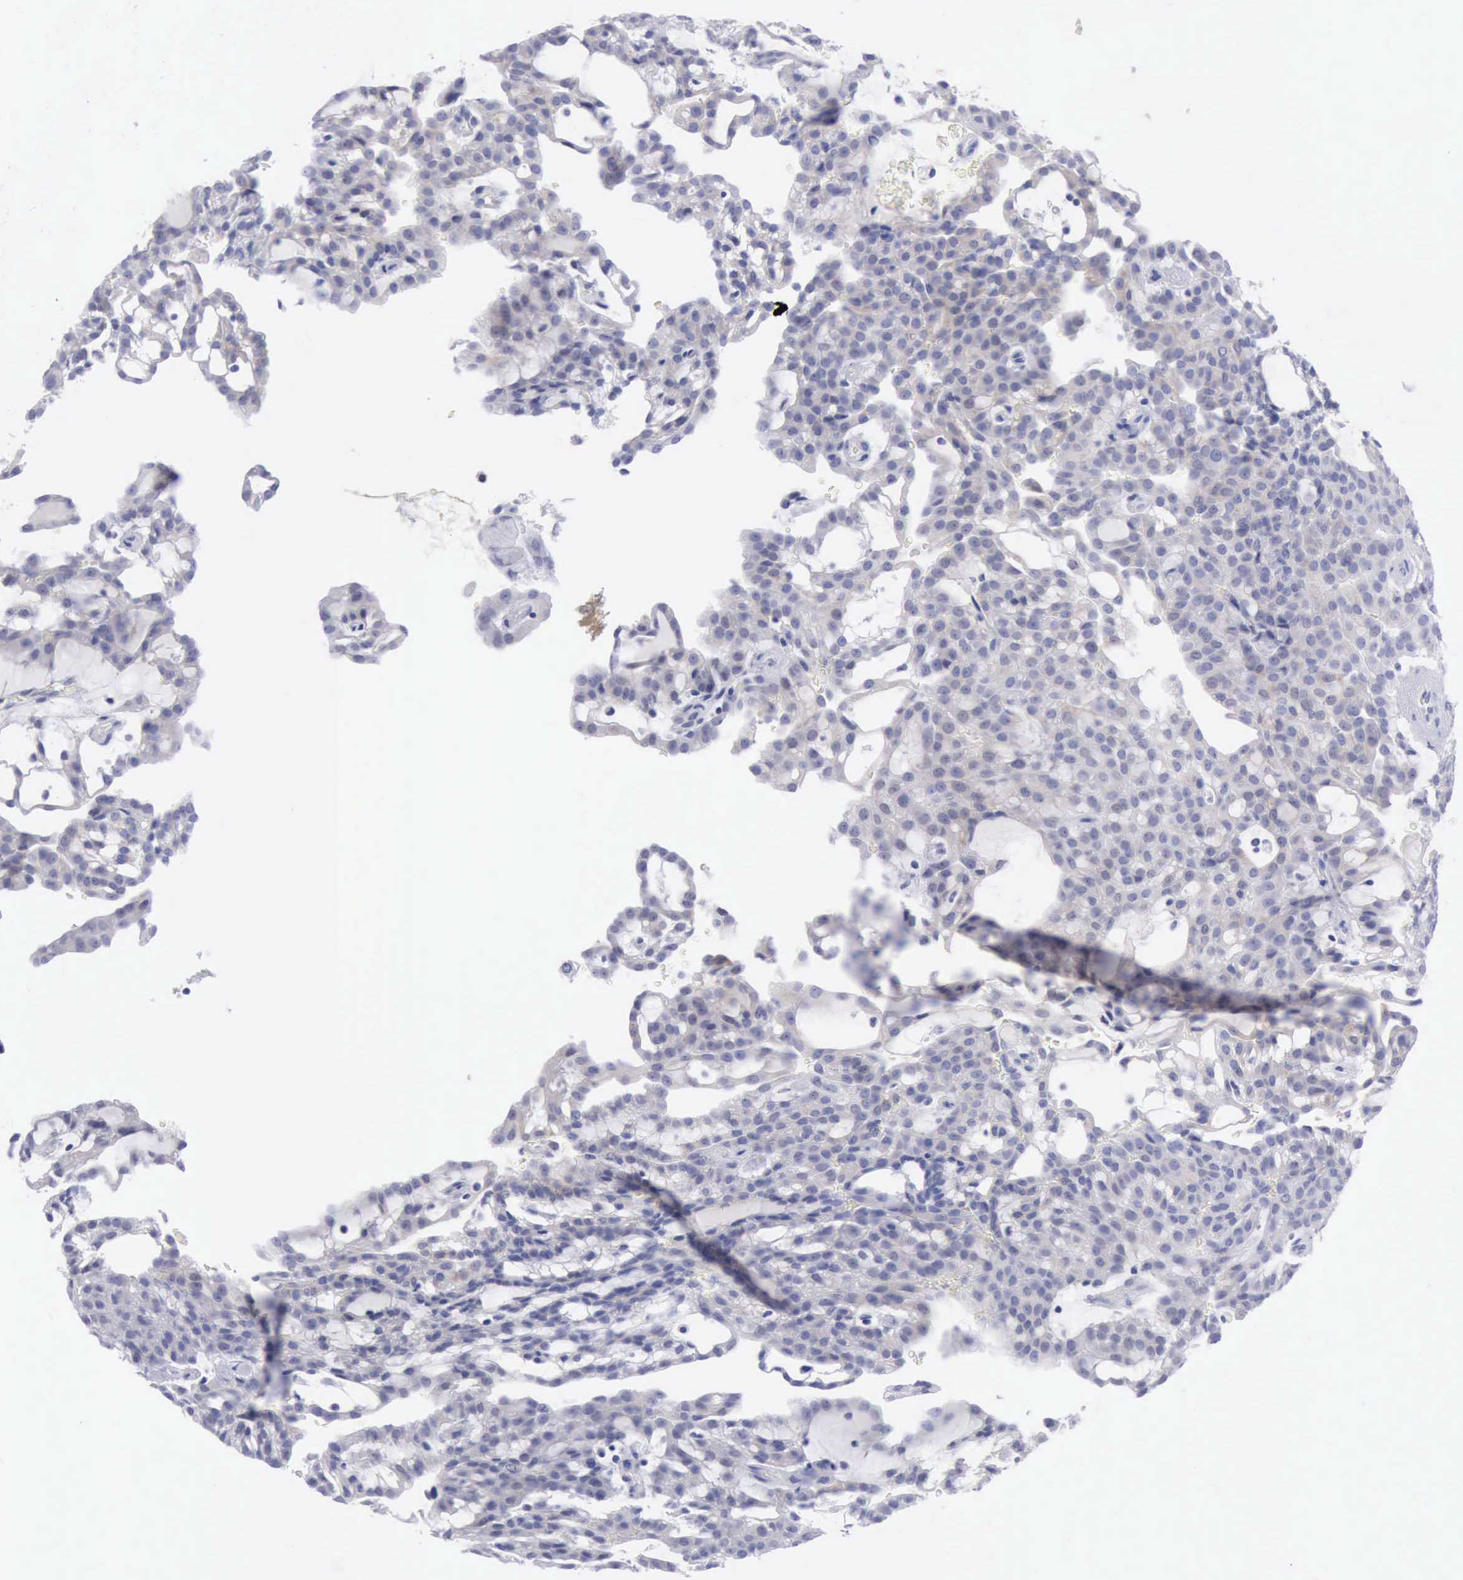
{"staining": {"intensity": "negative", "quantity": "none", "location": "none"}, "tissue": "renal cancer", "cell_type": "Tumor cells", "image_type": "cancer", "snomed": [{"axis": "morphology", "description": "Adenocarcinoma, NOS"}, {"axis": "topography", "description": "Kidney"}], "caption": "The image reveals no staining of tumor cells in renal adenocarcinoma.", "gene": "ANGEL1", "patient": {"sex": "male", "age": 63}}